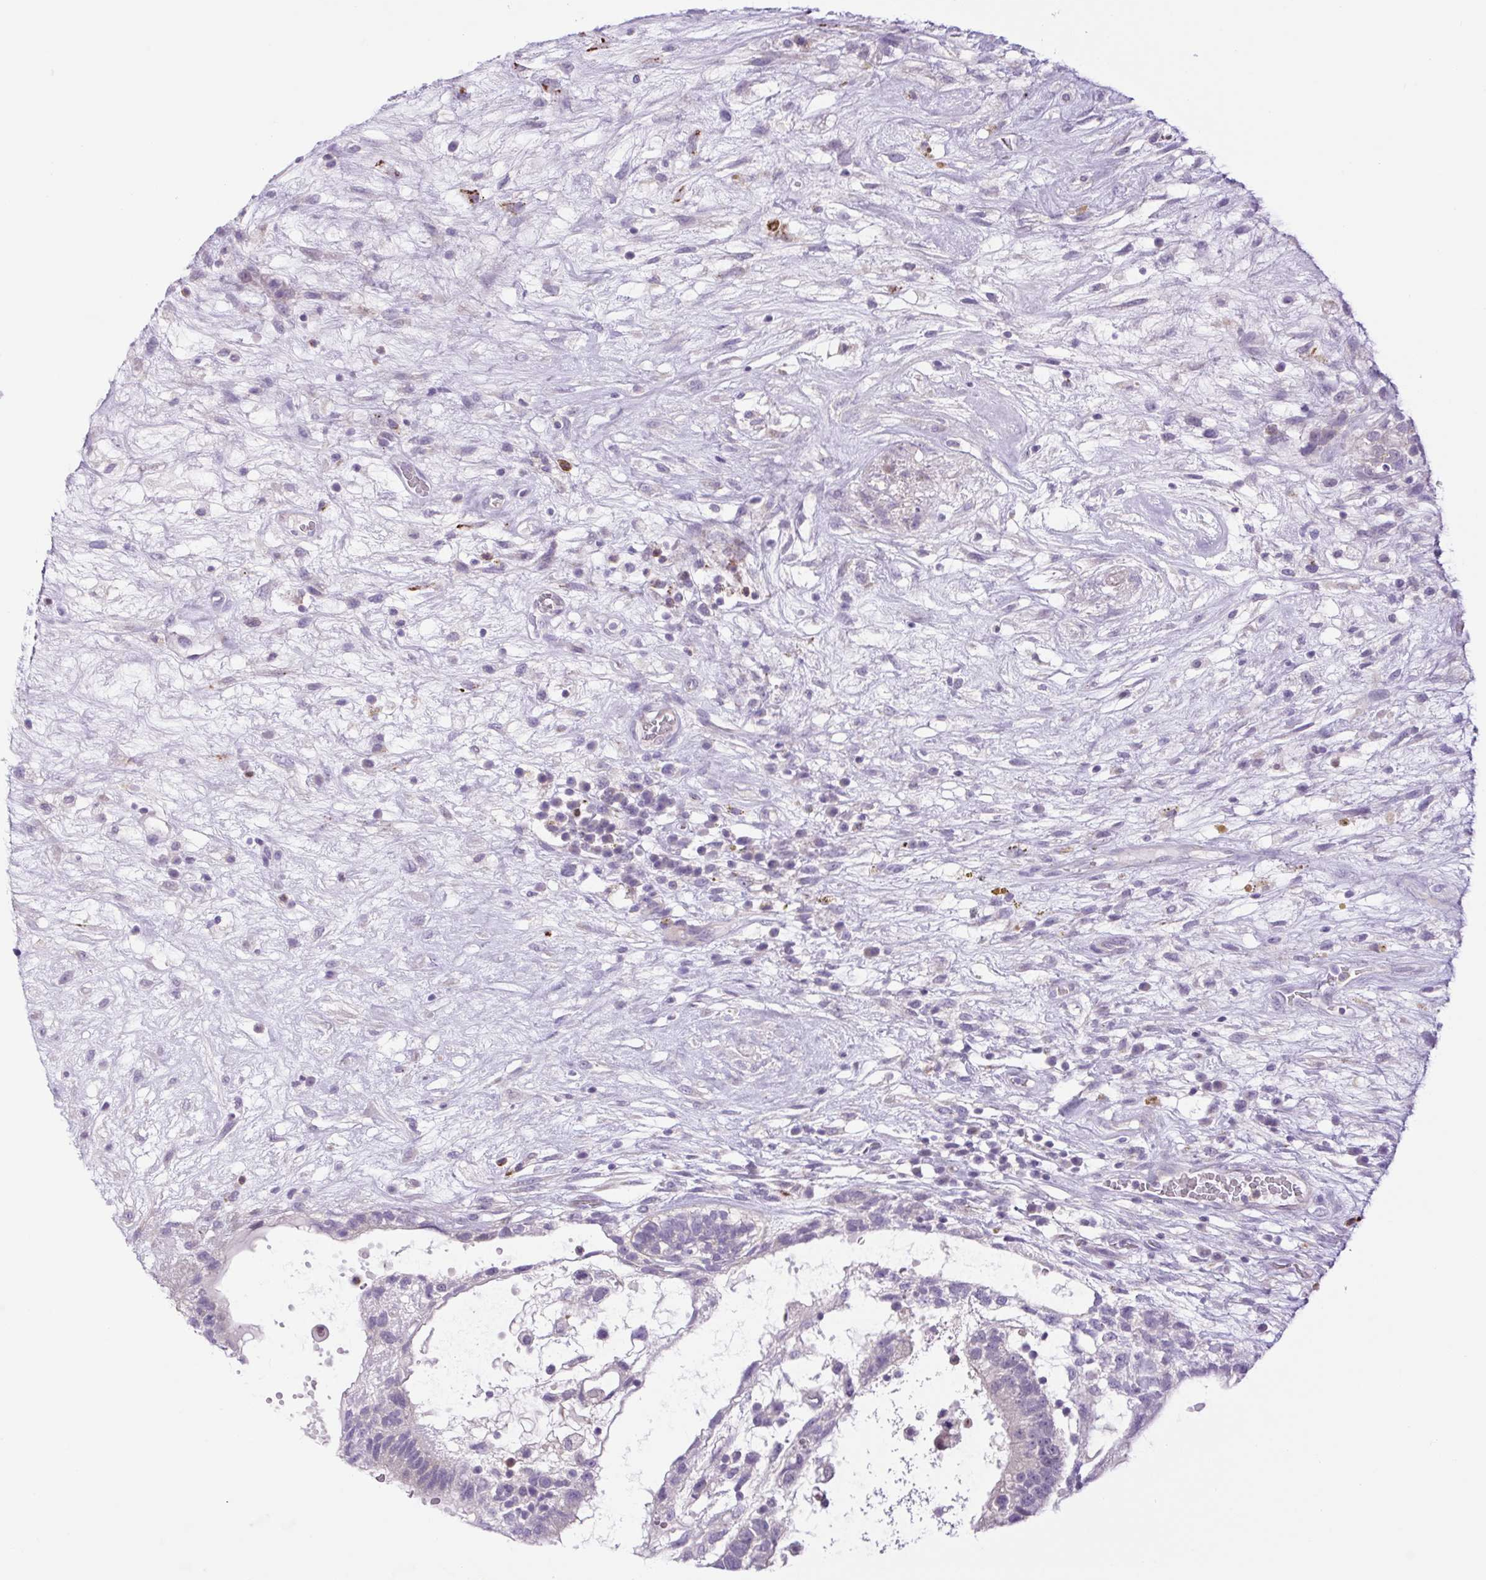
{"staining": {"intensity": "negative", "quantity": "none", "location": "none"}, "tissue": "testis cancer", "cell_type": "Tumor cells", "image_type": "cancer", "snomed": [{"axis": "morphology", "description": "Normal tissue, NOS"}, {"axis": "morphology", "description": "Carcinoma, Embryonal, NOS"}, {"axis": "topography", "description": "Testis"}], "caption": "Embryonal carcinoma (testis) was stained to show a protein in brown. There is no significant staining in tumor cells. (Immunohistochemistry (ihc), brightfield microscopy, high magnification).", "gene": "FAM177B", "patient": {"sex": "male", "age": 32}}